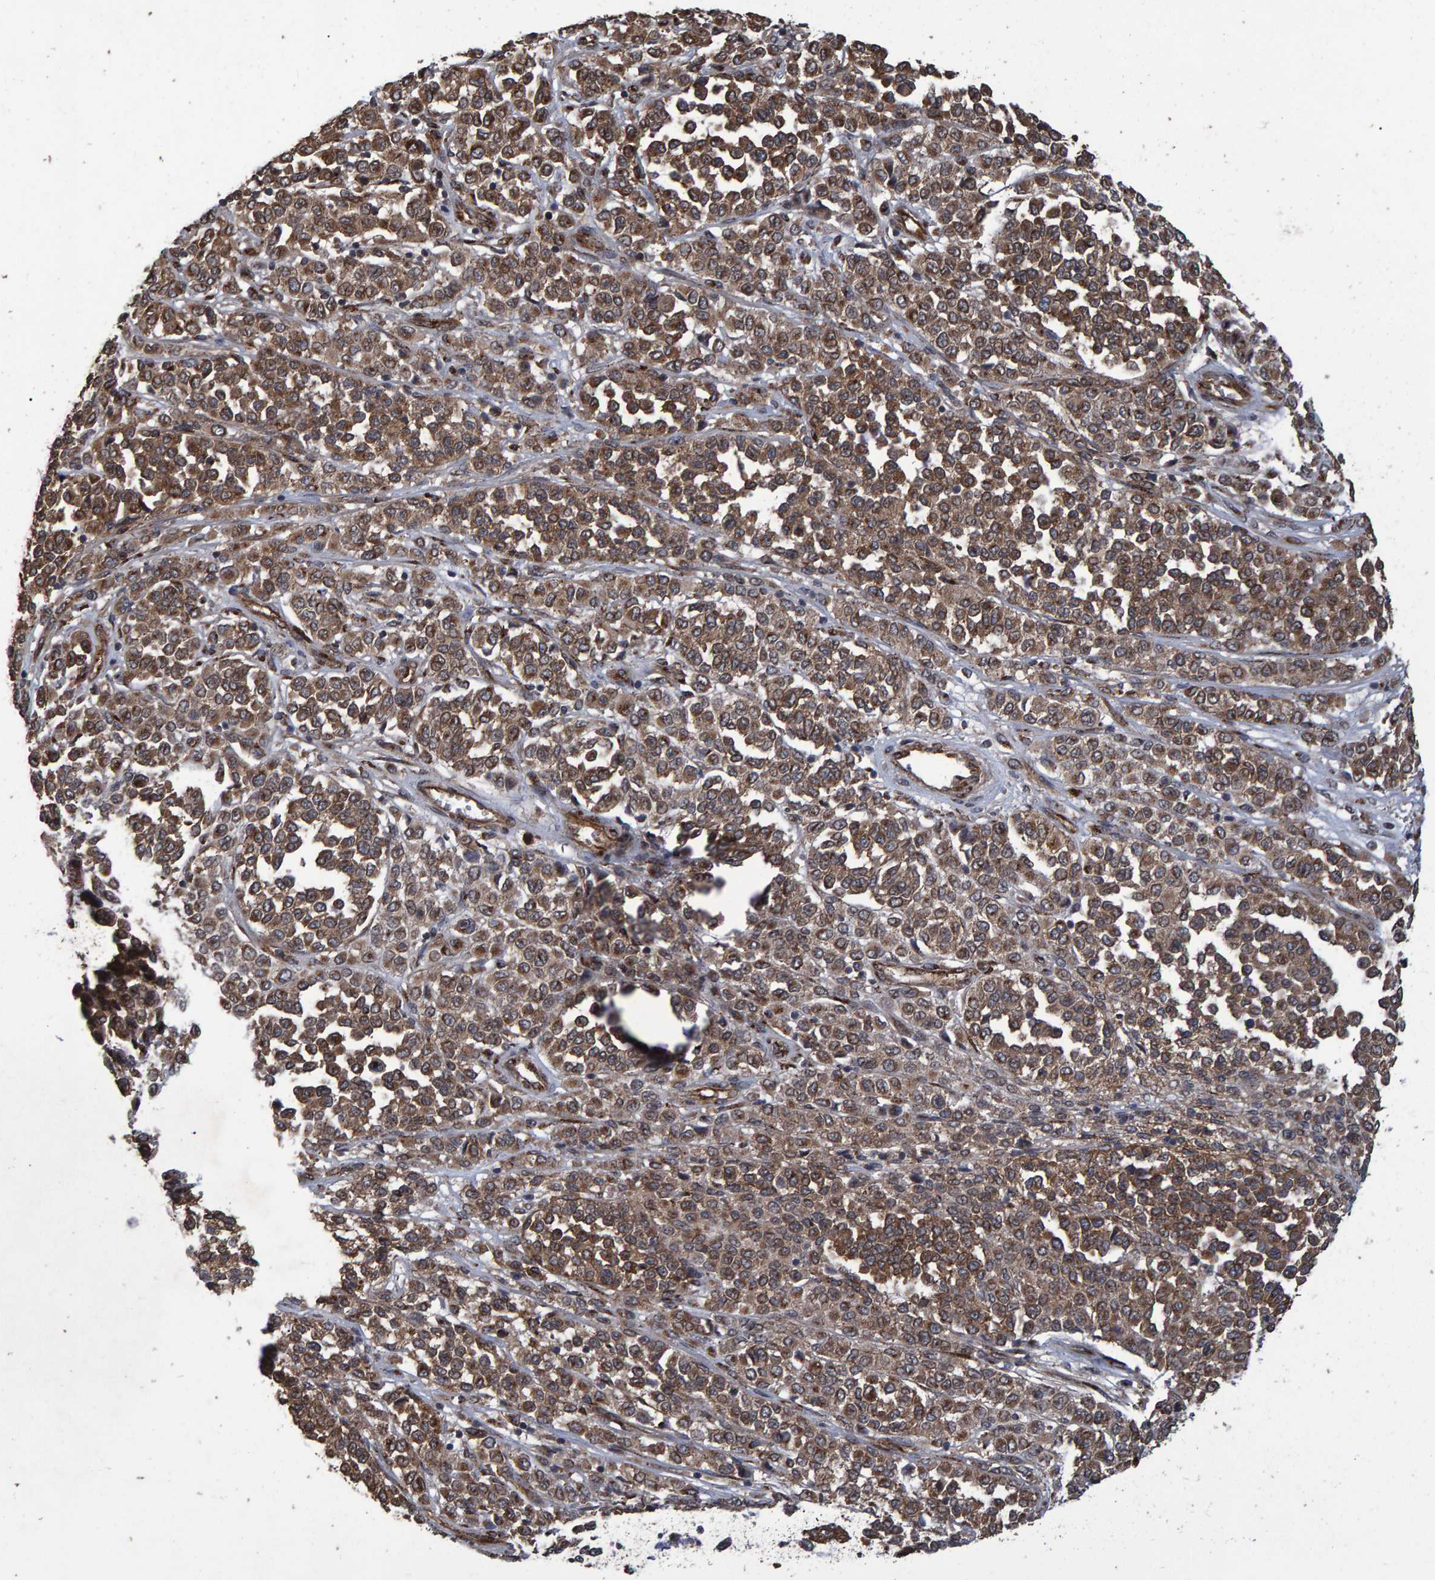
{"staining": {"intensity": "moderate", "quantity": ">75%", "location": "cytoplasmic/membranous"}, "tissue": "melanoma", "cell_type": "Tumor cells", "image_type": "cancer", "snomed": [{"axis": "morphology", "description": "Malignant melanoma, Metastatic site"}, {"axis": "topography", "description": "Pancreas"}], "caption": "Immunohistochemistry (IHC) (DAB (3,3'-diaminobenzidine)) staining of human malignant melanoma (metastatic site) exhibits moderate cytoplasmic/membranous protein positivity in approximately >75% of tumor cells.", "gene": "TRIM68", "patient": {"sex": "female", "age": 30}}